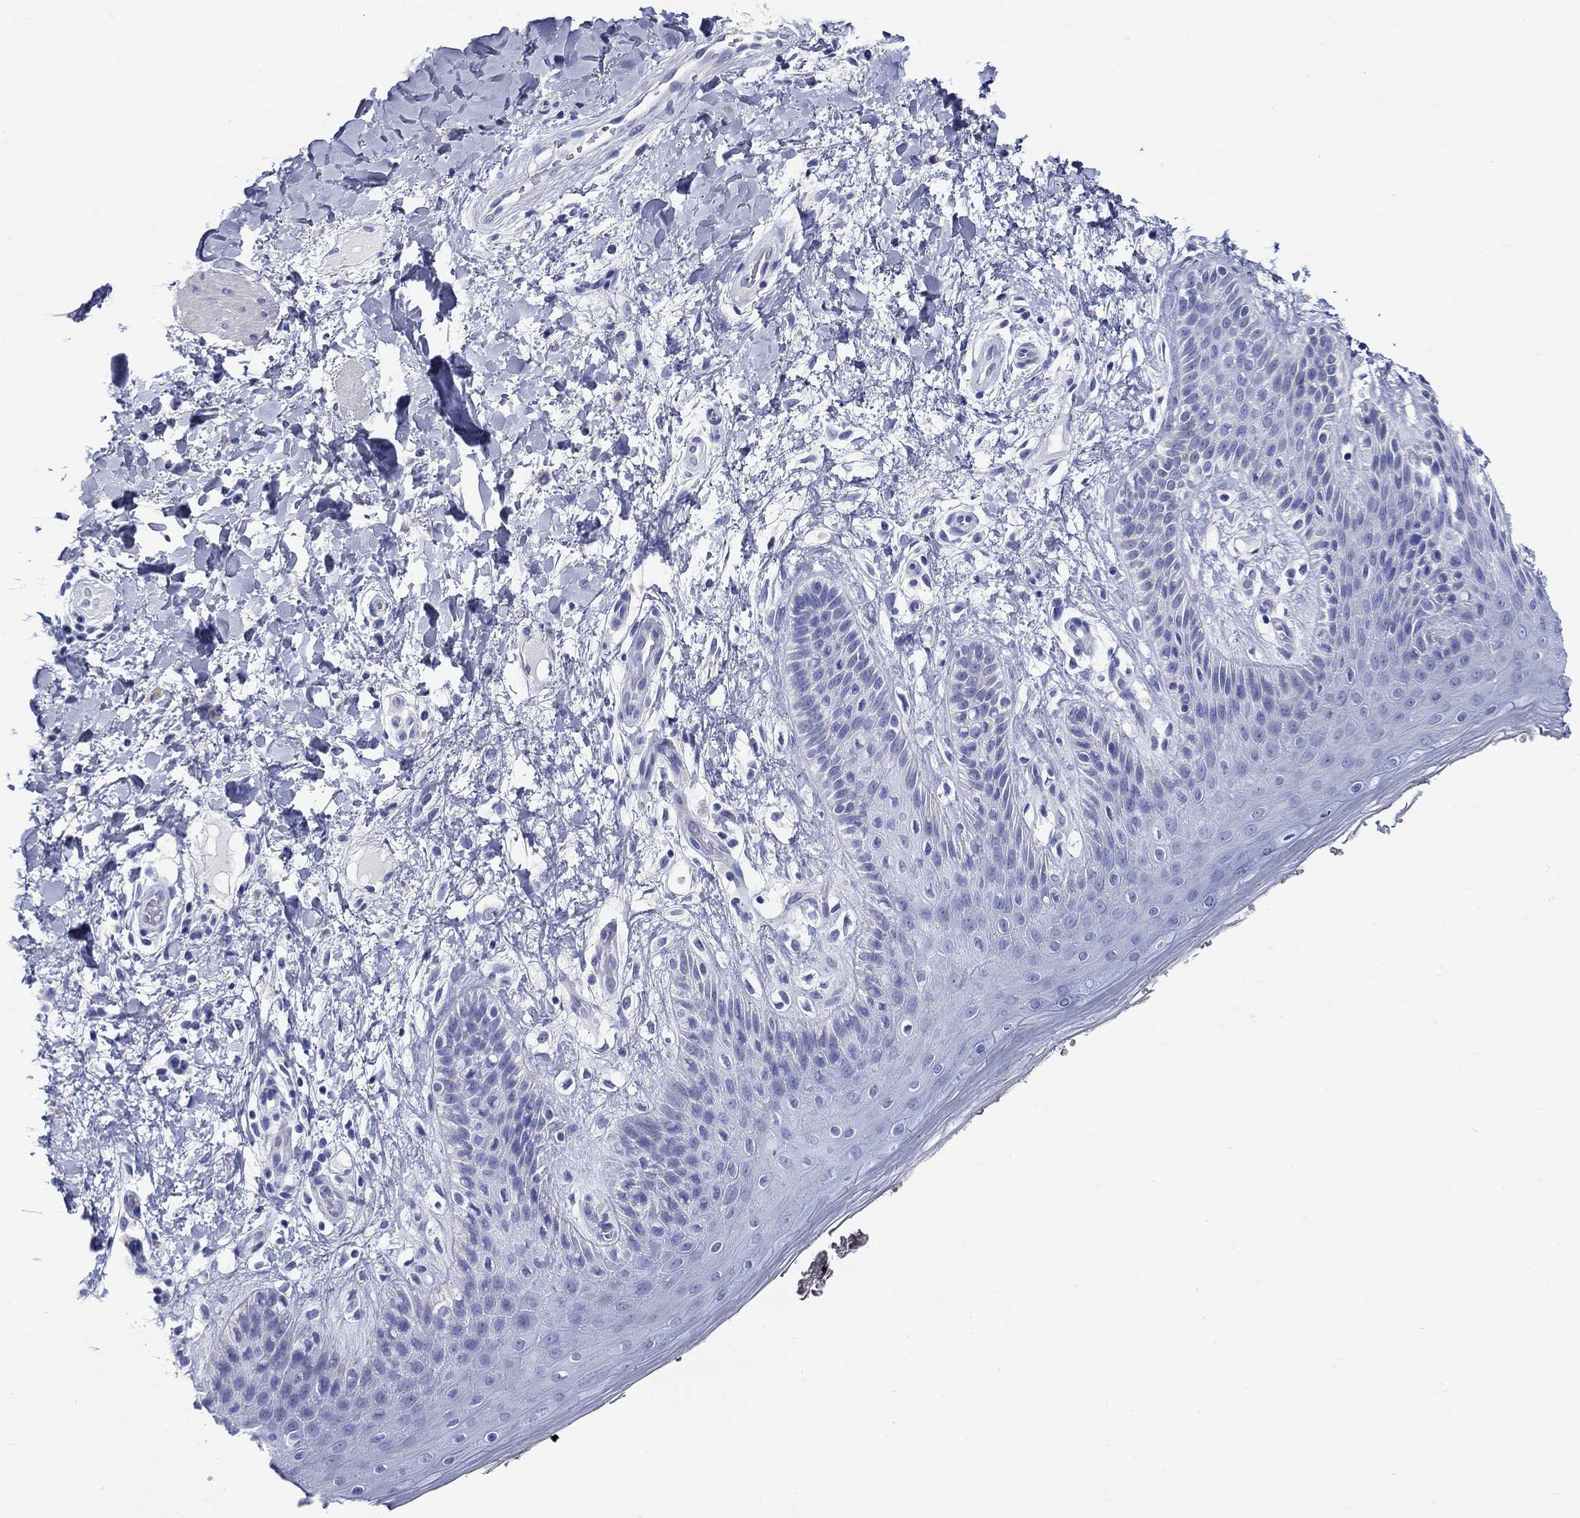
{"staining": {"intensity": "negative", "quantity": "none", "location": "none"}, "tissue": "skin", "cell_type": "Epidermal cells", "image_type": "normal", "snomed": [{"axis": "morphology", "description": "Normal tissue, NOS"}, {"axis": "topography", "description": "Anal"}], "caption": "This is an IHC histopathology image of unremarkable skin. There is no staining in epidermal cells.", "gene": "CRYGS", "patient": {"sex": "male", "age": 36}}